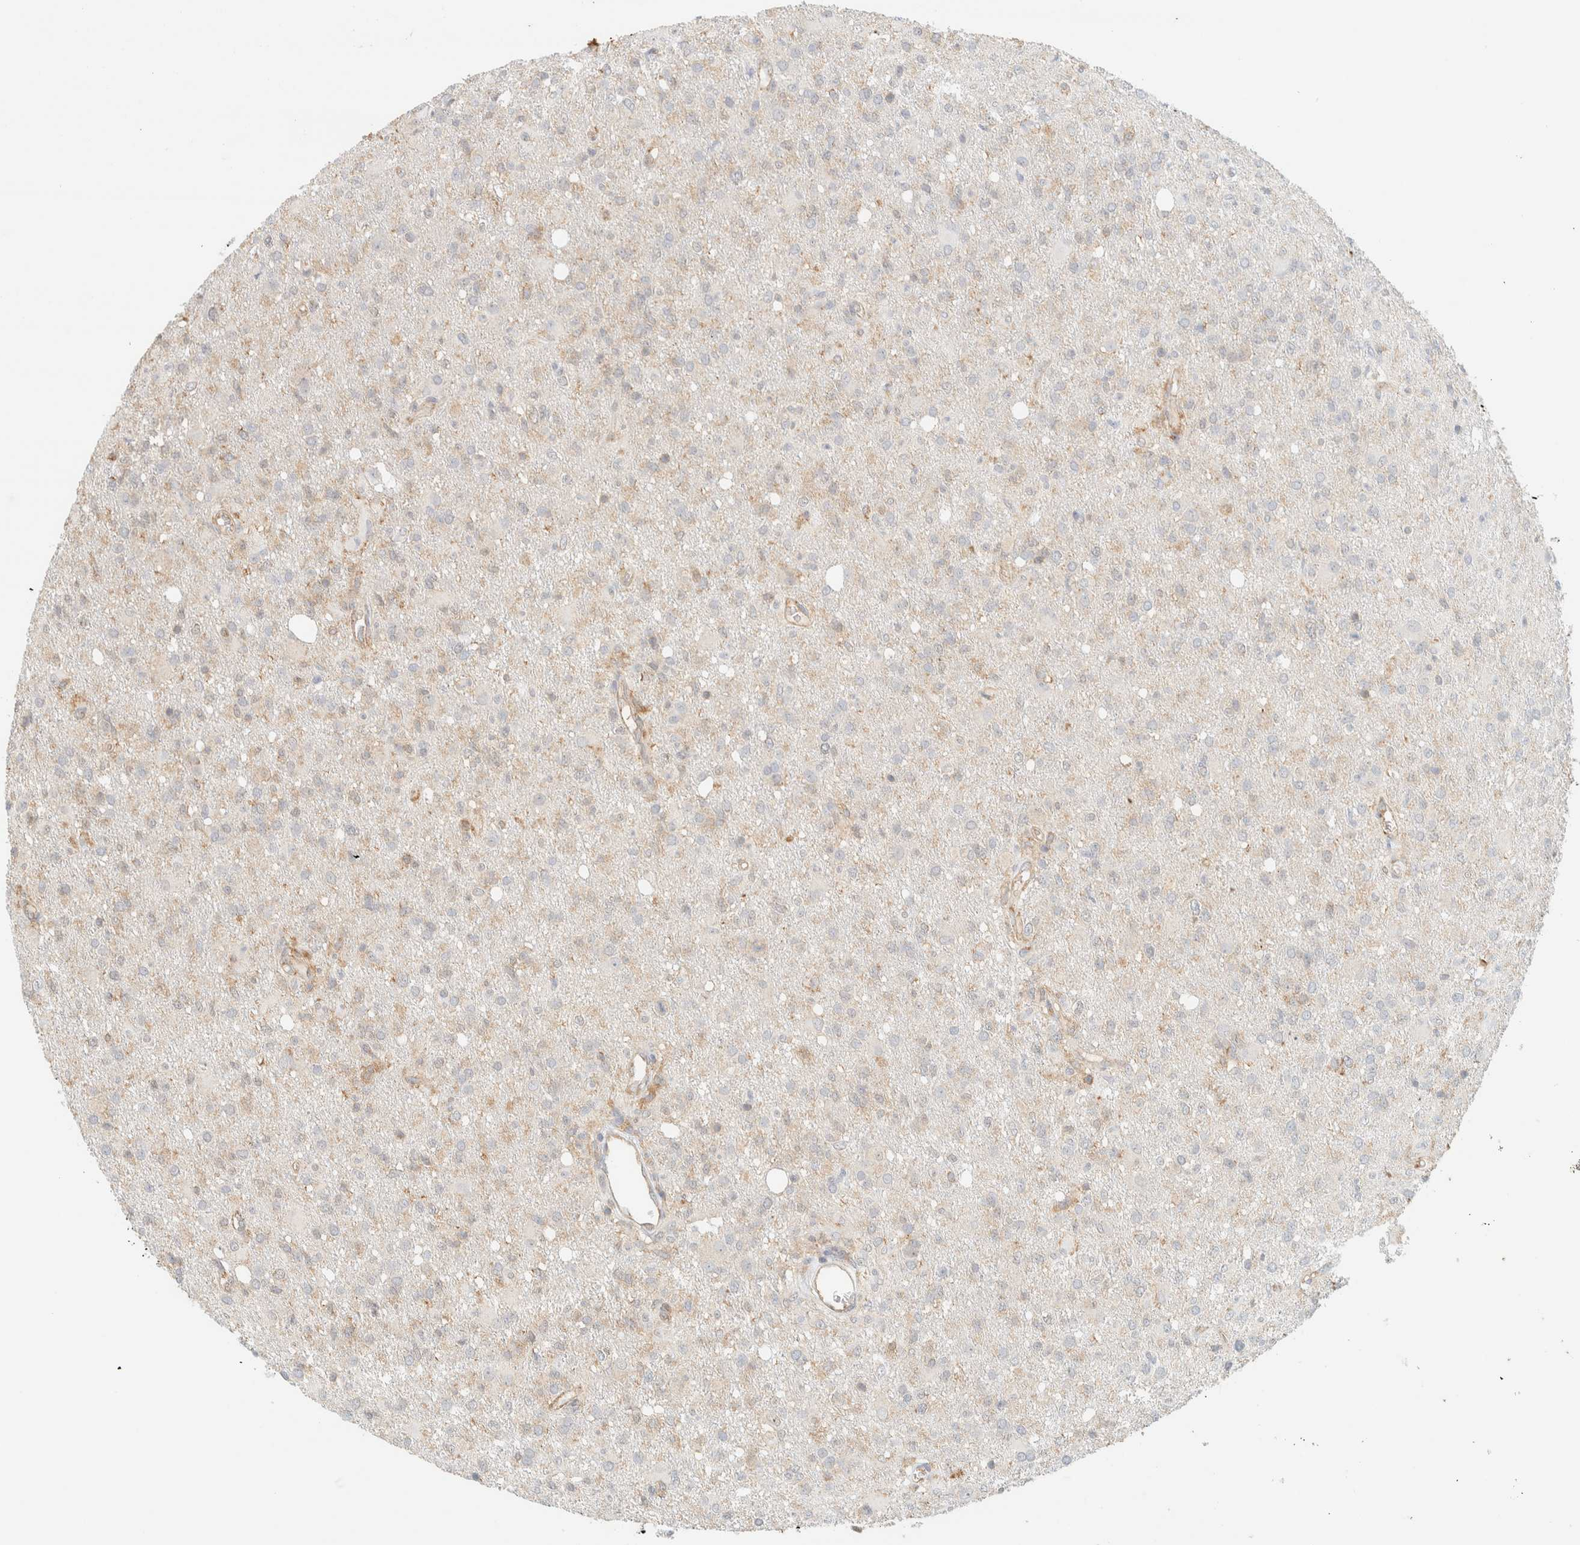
{"staining": {"intensity": "weak", "quantity": "25%-75%", "location": "cytoplasmic/membranous"}, "tissue": "glioma", "cell_type": "Tumor cells", "image_type": "cancer", "snomed": [{"axis": "morphology", "description": "Glioma, malignant, High grade"}, {"axis": "topography", "description": "Brain"}], "caption": "Malignant glioma (high-grade) stained for a protein (brown) exhibits weak cytoplasmic/membranous positive staining in approximately 25%-75% of tumor cells.", "gene": "TBC1D8B", "patient": {"sex": "female", "age": 57}}